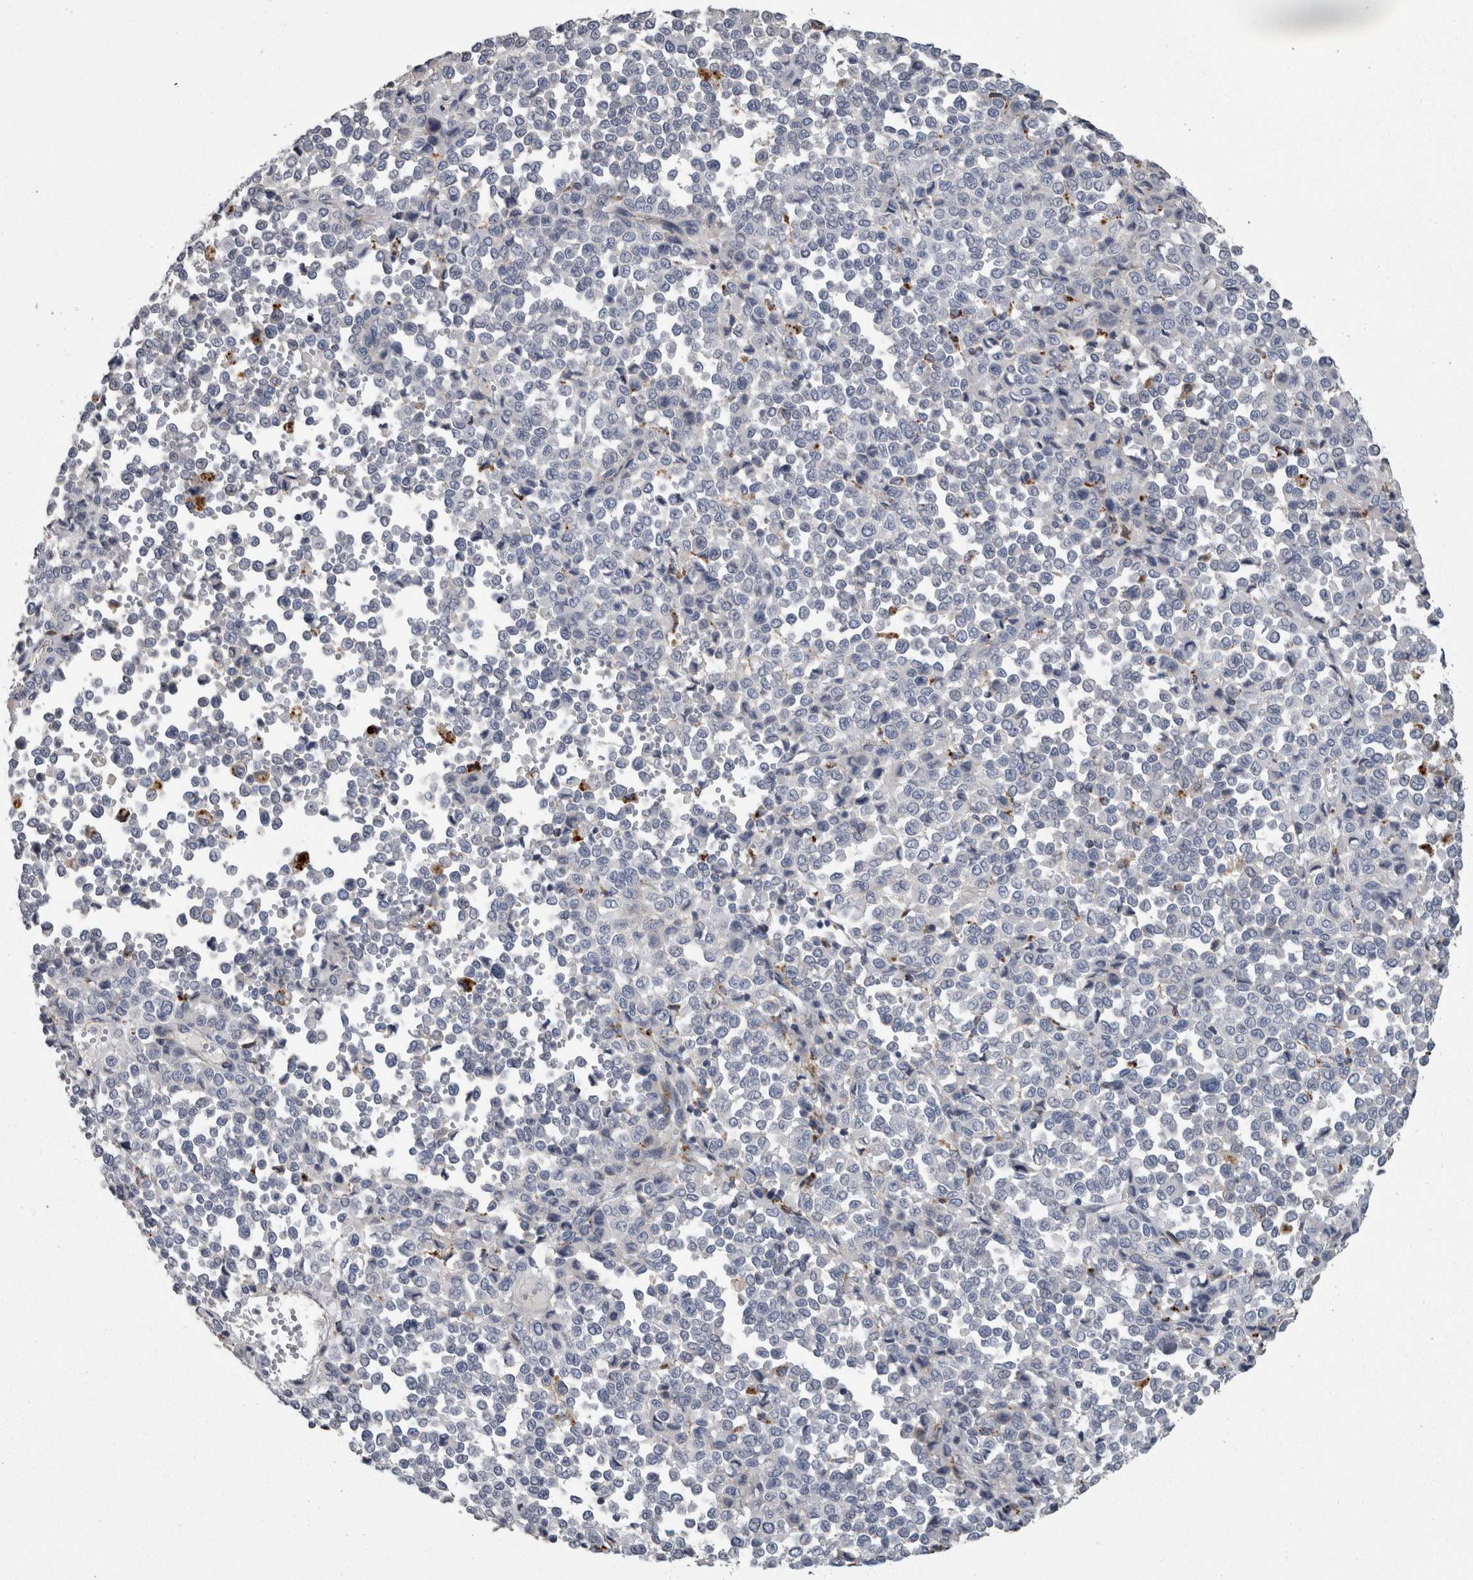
{"staining": {"intensity": "negative", "quantity": "none", "location": "none"}, "tissue": "melanoma", "cell_type": "Tumor cells", "image_type": "cancer", "snomed": [{"axis": "morphology", "description": "Malignant melanoma, Metastatic site"}, {"axis": "topography", "description": "Pancreas"}], "caption": "A photomicrograph of human malignant melanoma (metastatic site) is negative for staining in tumor cells. Nuclei are stained in blue.", "gene": "DPP7", "patient": {"sex": "female", "age": 30}}